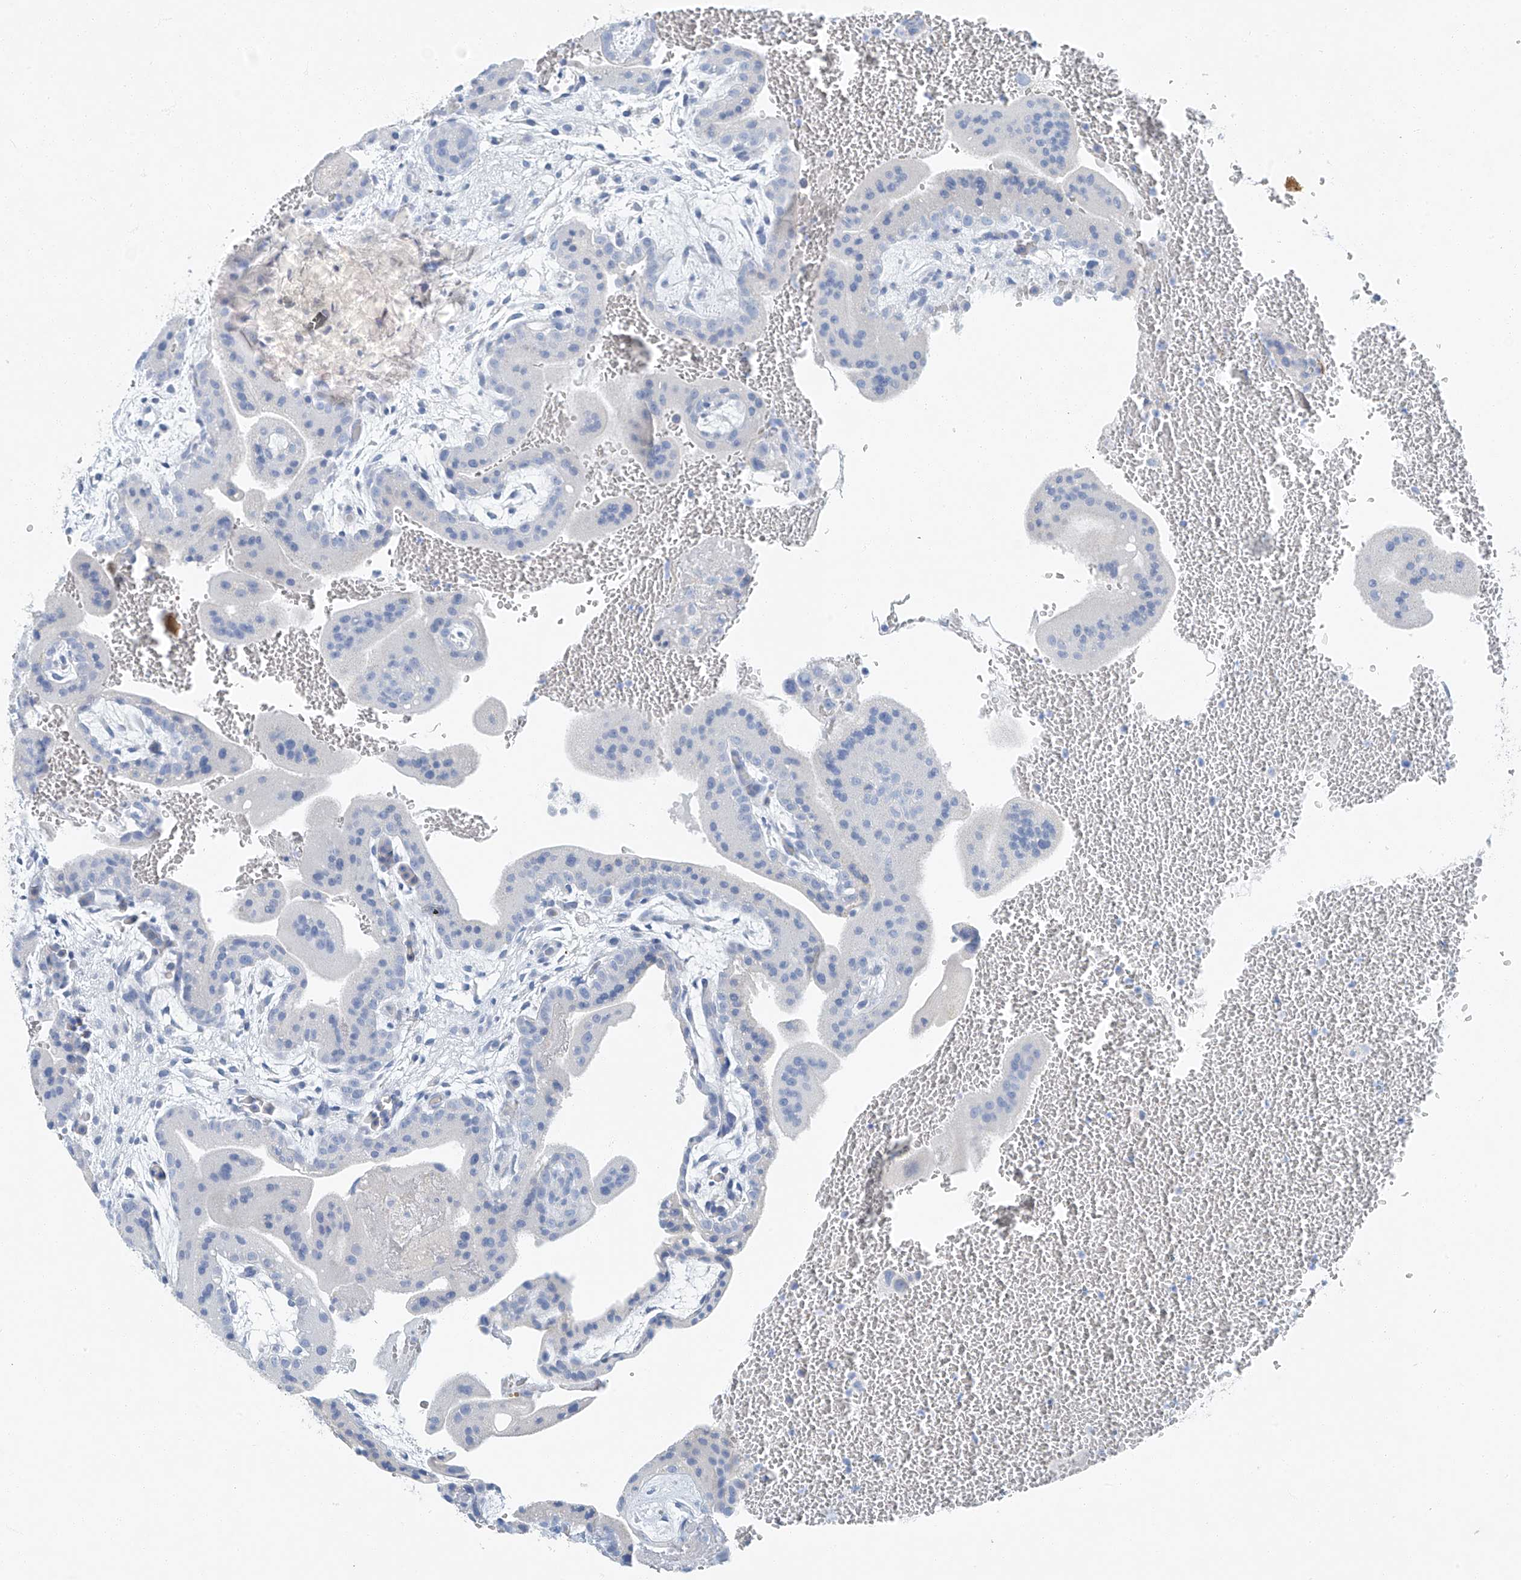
{"staining": {"intensity": "negative", "quantity": "none", "location": "none"}, "tissue": "placenta", "cell_type": "Decidual cells", "image_type": "normal", "snomed": [{"axis": "morphology", "description": "Normal tissue, NOS"}, {"axis": "topography", "description": "Placenta"}], "caption": "Immunohistochemistry (IHC) of benign human placenta reveals no positivity in decidual cells.", "gene": "C1orf87", "patient": {"sex": "female", "age": 35}}